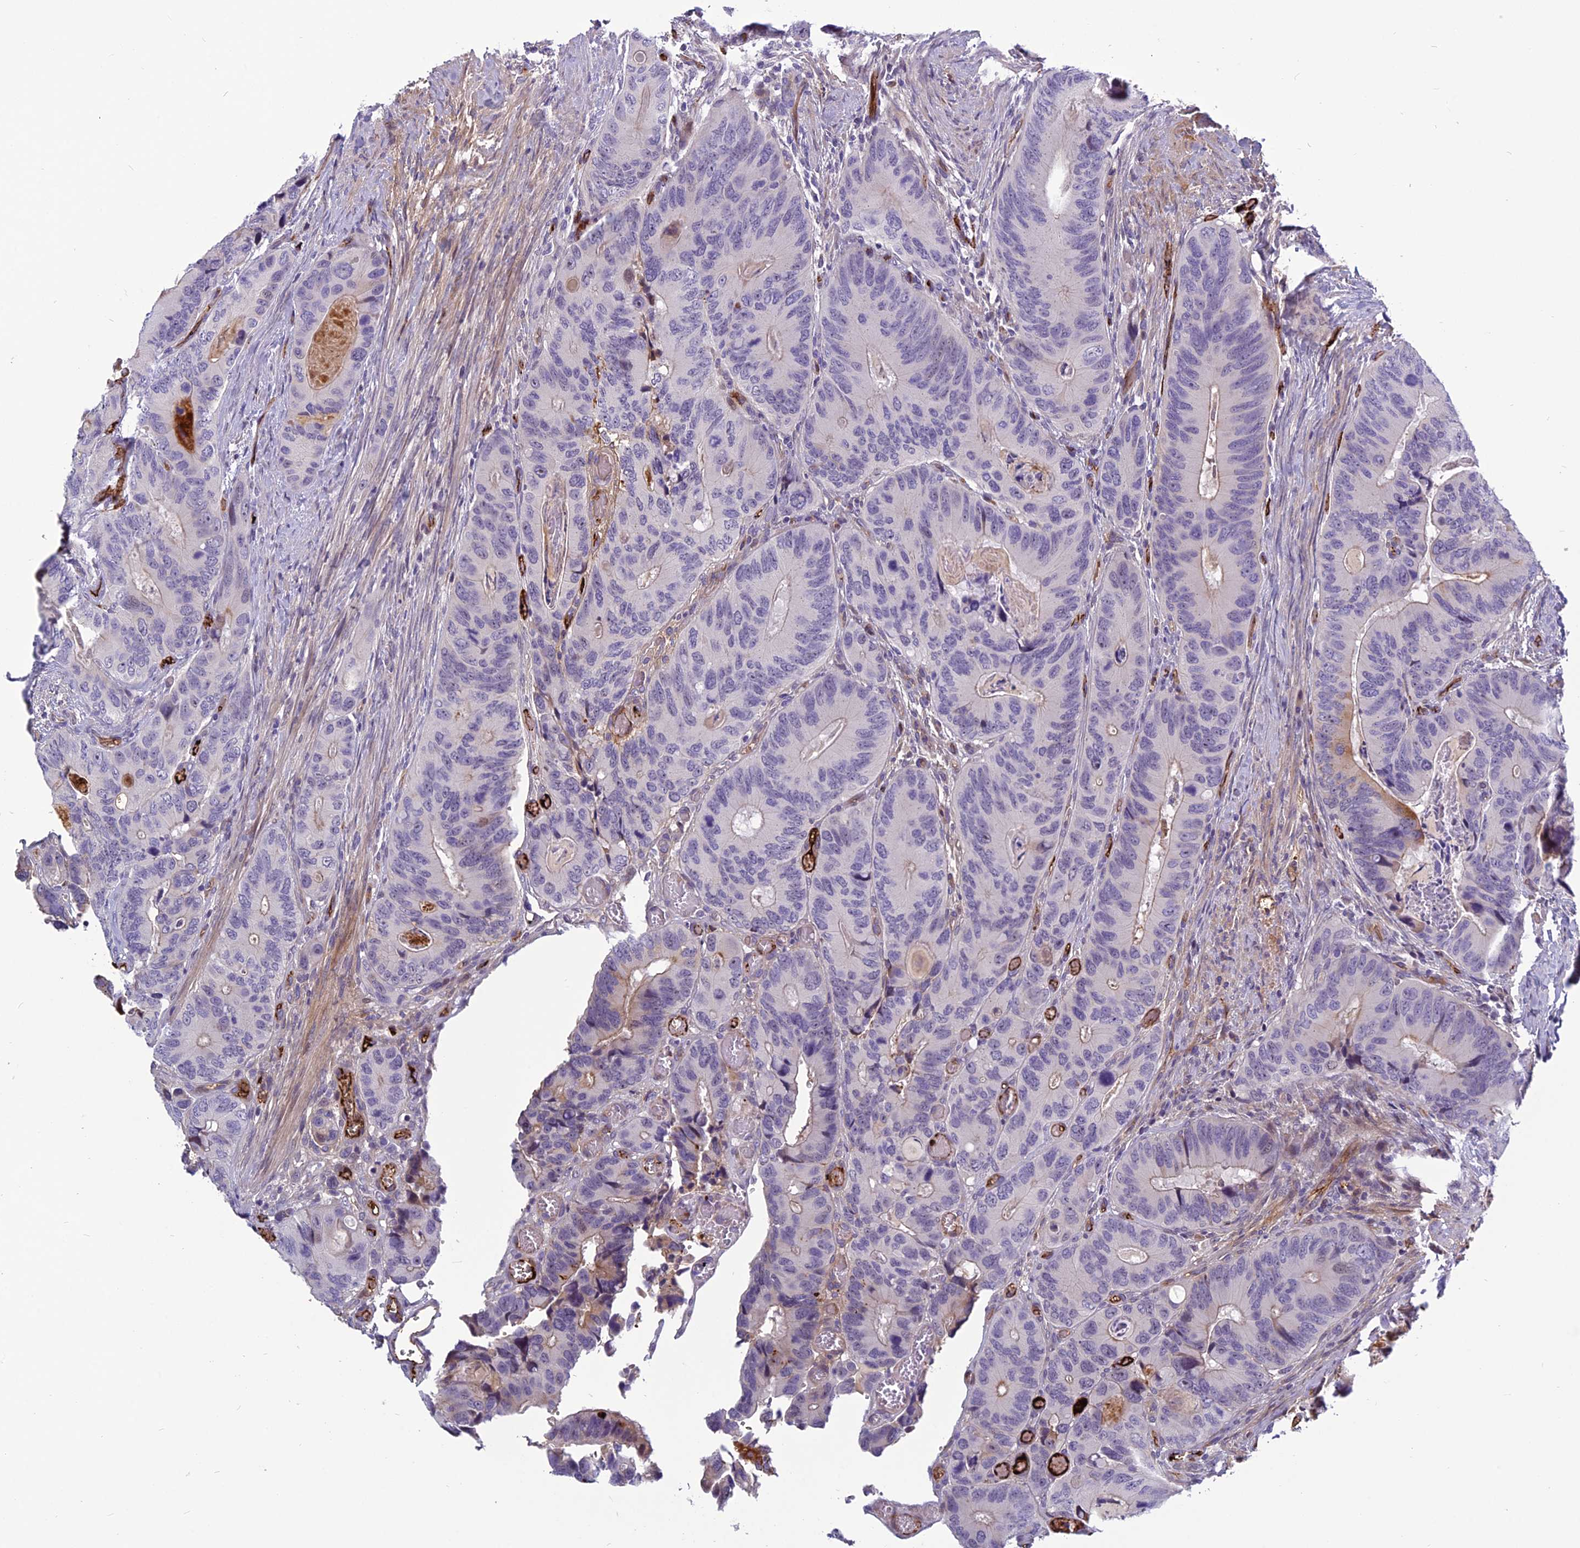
{"staining": {"intensity": "negative", "quantity": "none", "location": "none"}, "tissue": "colorectal cancer", "cell_type": "Tumor cells", "image_type": "cancer", "snomed": [{"axis": "morphology", "description": "Adenocarcinoma, NOS"}, {"axis": "topography", "description": "Colon"}], "caption": "This is a micrograph of immunohistochemistry staining of colorectal adenocarcinoma, which shows no expression in tumor cells.", "gene": "CLEC11A", "patient": {"sex": "male", "age": 84}}